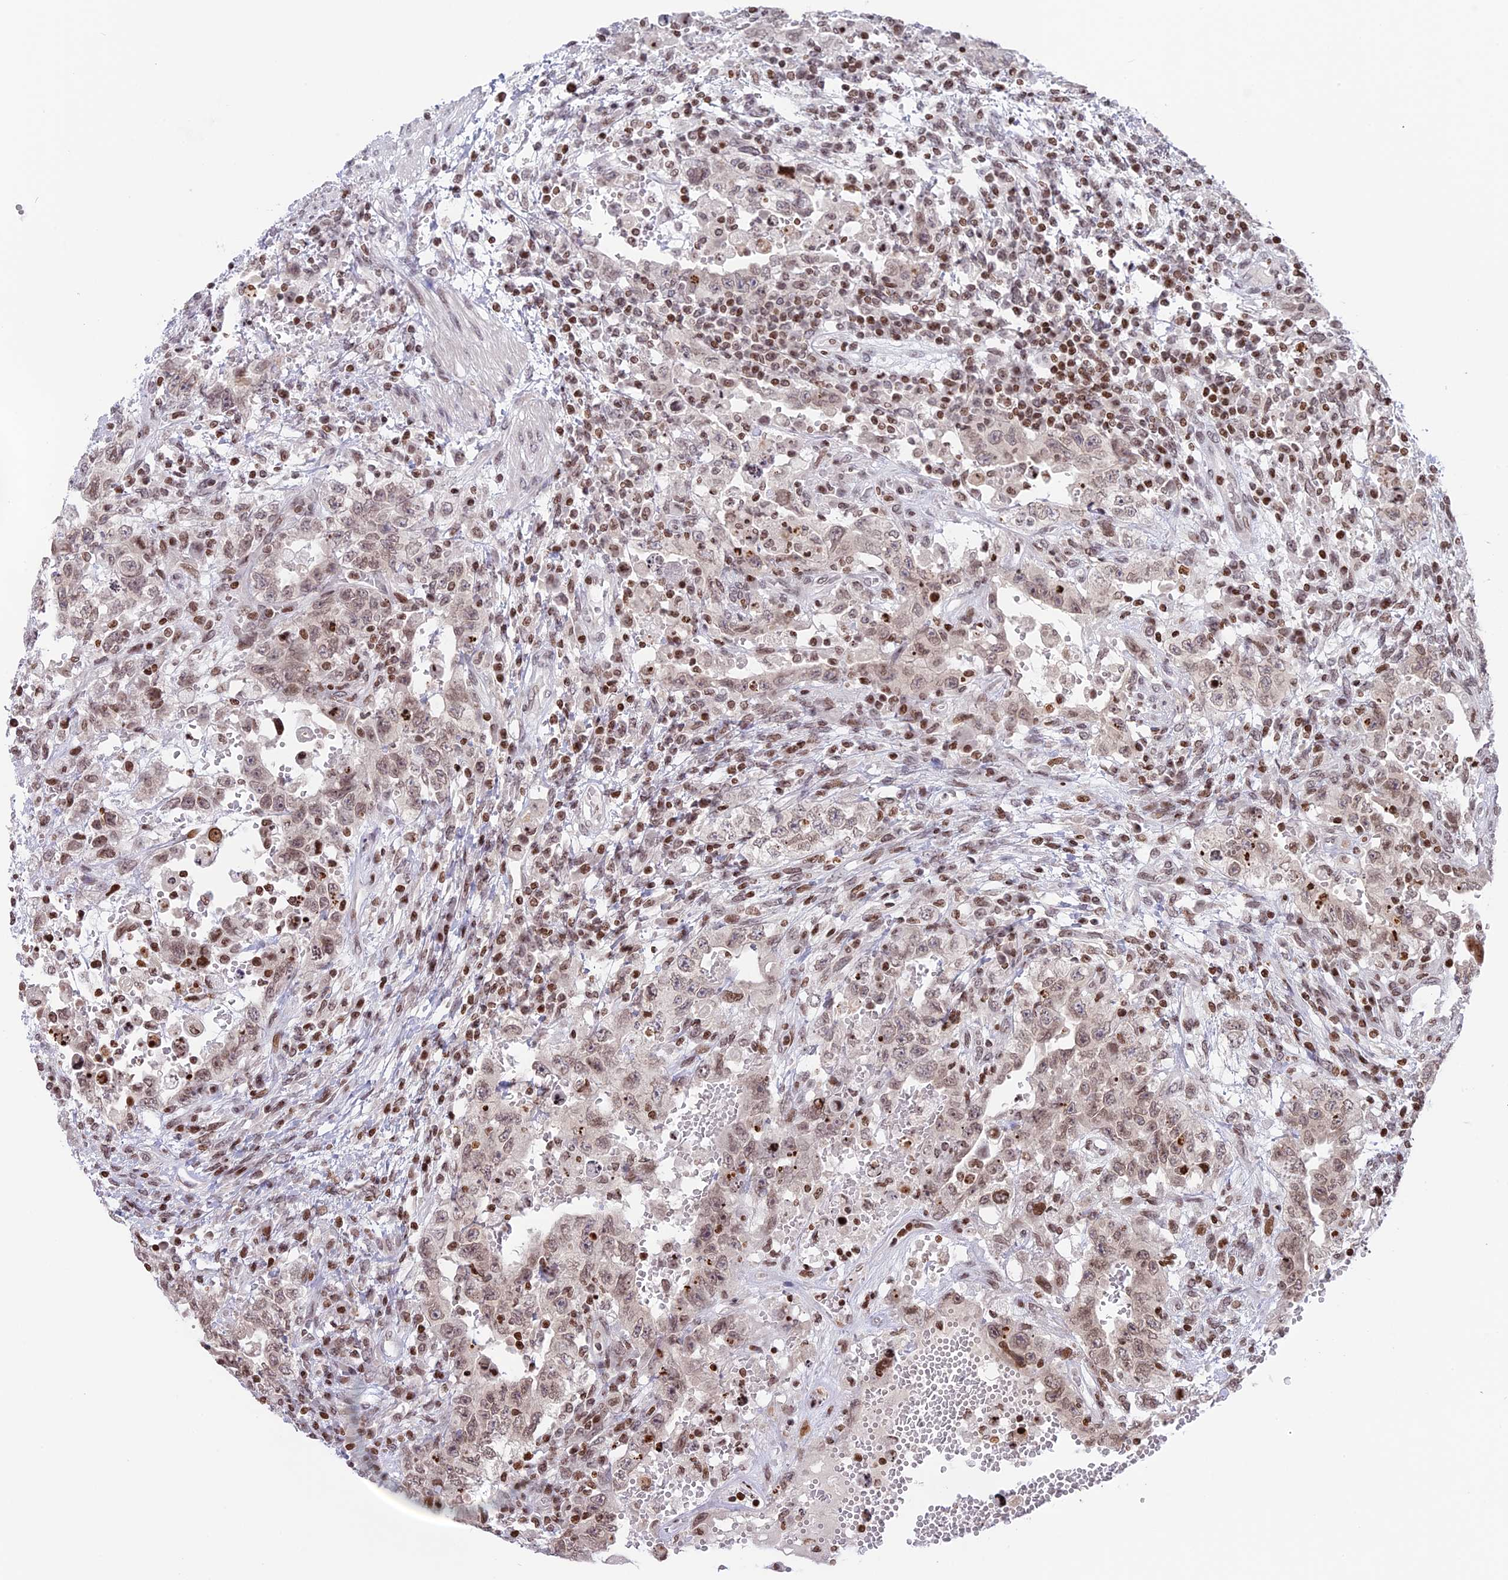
{"staining": {"intensity": "weak", "quantity": ">75%", "location": "nuclear"}, "tissue": "testis cancer", "cell_type": "Tumor cells", "image_type": "cancer", "snomed": [{"axis": "morphology", "description": "Carcinoma, Embryonal, NOS"}, {"axis": "topography", "description": "Testis"}], "caption": "Protein expression analysis of testis cancer (embryonal carcinoma) displays weak nuclear positivity in approximately >75% of tumor cells.", "gene": "TET2", "patient": {"sex": "male", "age": 26}}